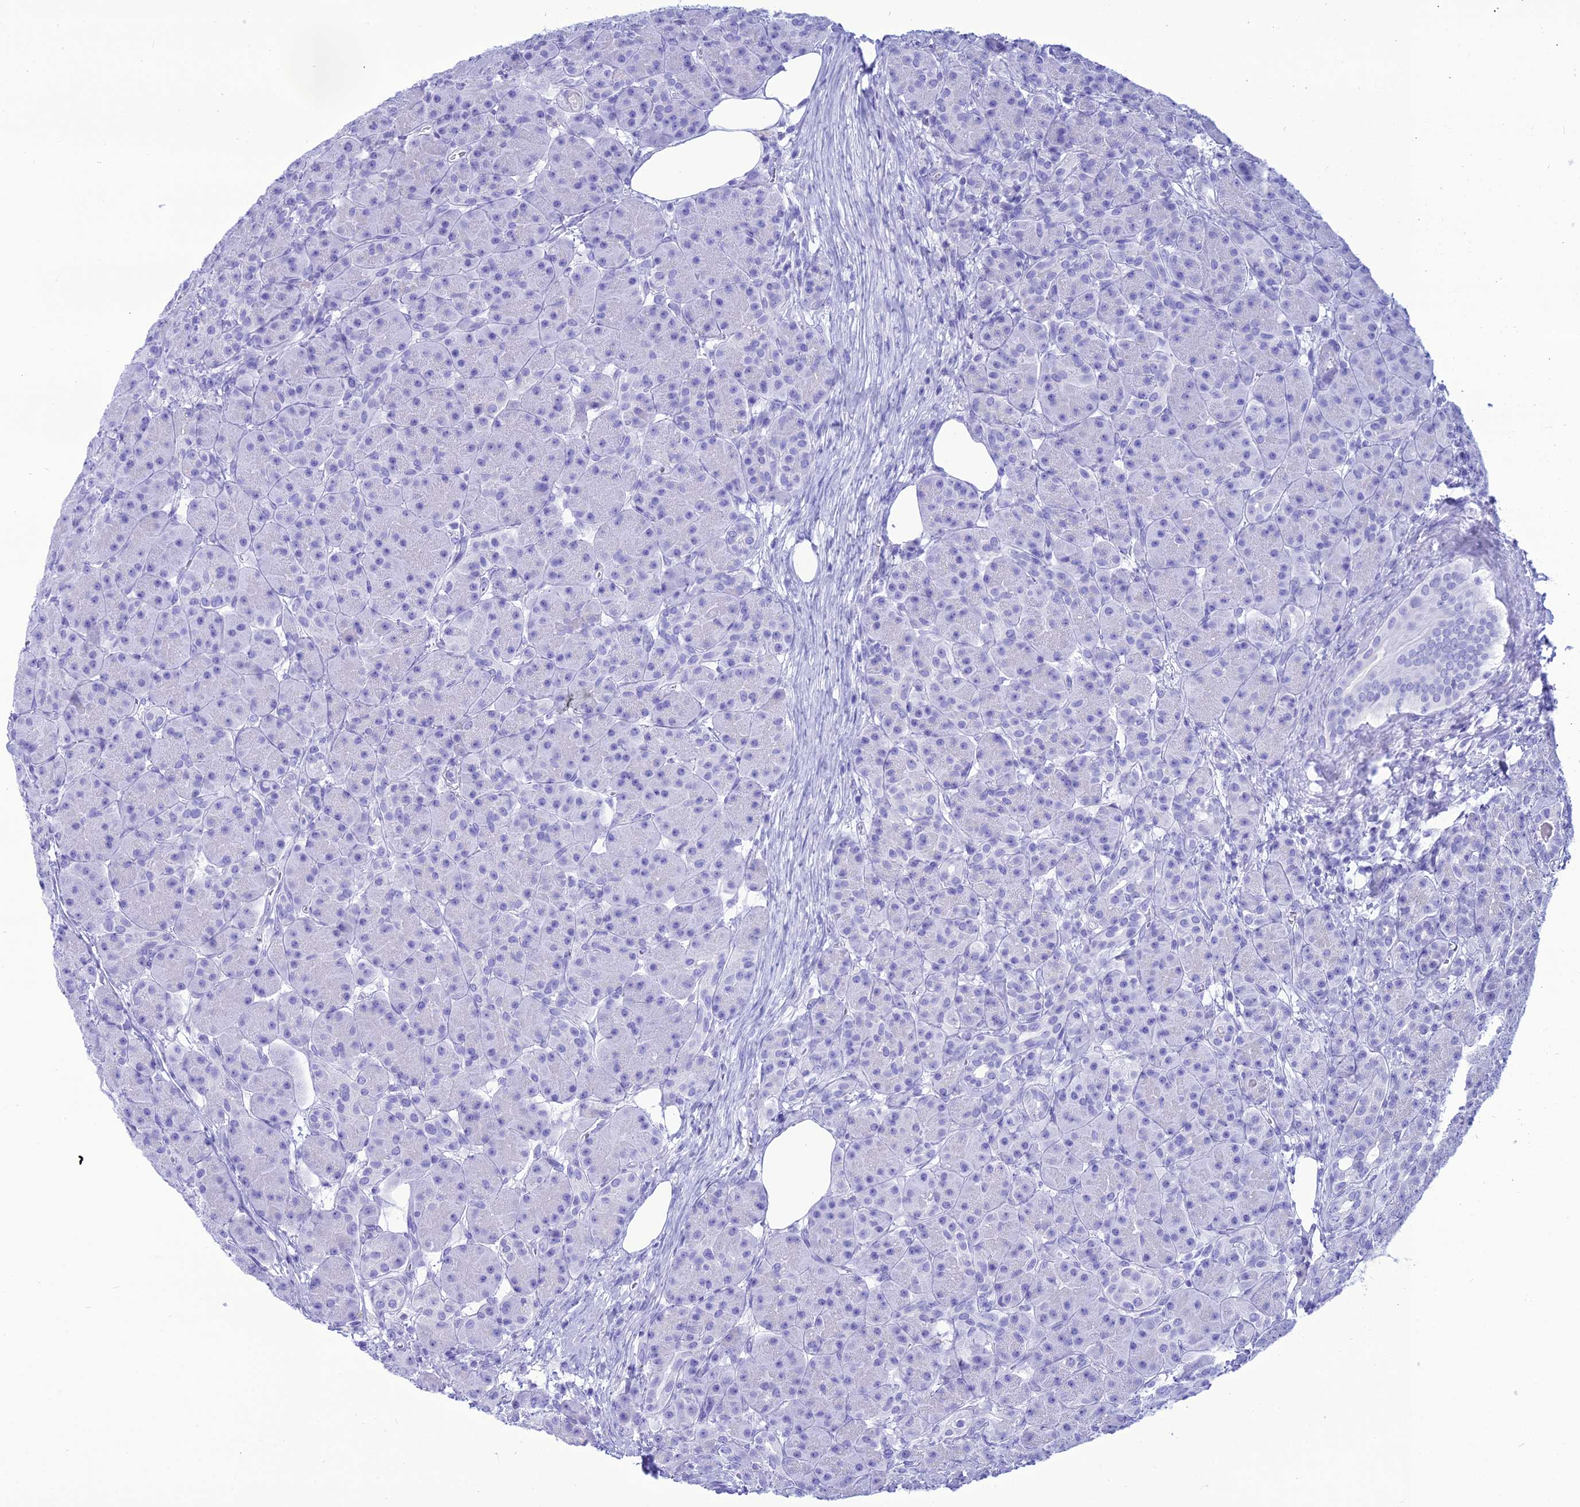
{"staining": {"intensity": "negative", "quantity": "none", "location": "none"}, "tissue": "pancreas", "cell_type": "Exocrine glandular cells", "image_type": "normal", "snomed": [{"axis": "morphology", "description": "Normal tissue, NOS"}, {"axis": "topography", "description": "Pancreas"}], "caption": "Human pancreas stained for a protein using immunohistochemistry (IHC) displays no expression in exocrine glandular cells.", "gene": "PNMA5", "patient": {"sex": "male", "age": 63}}